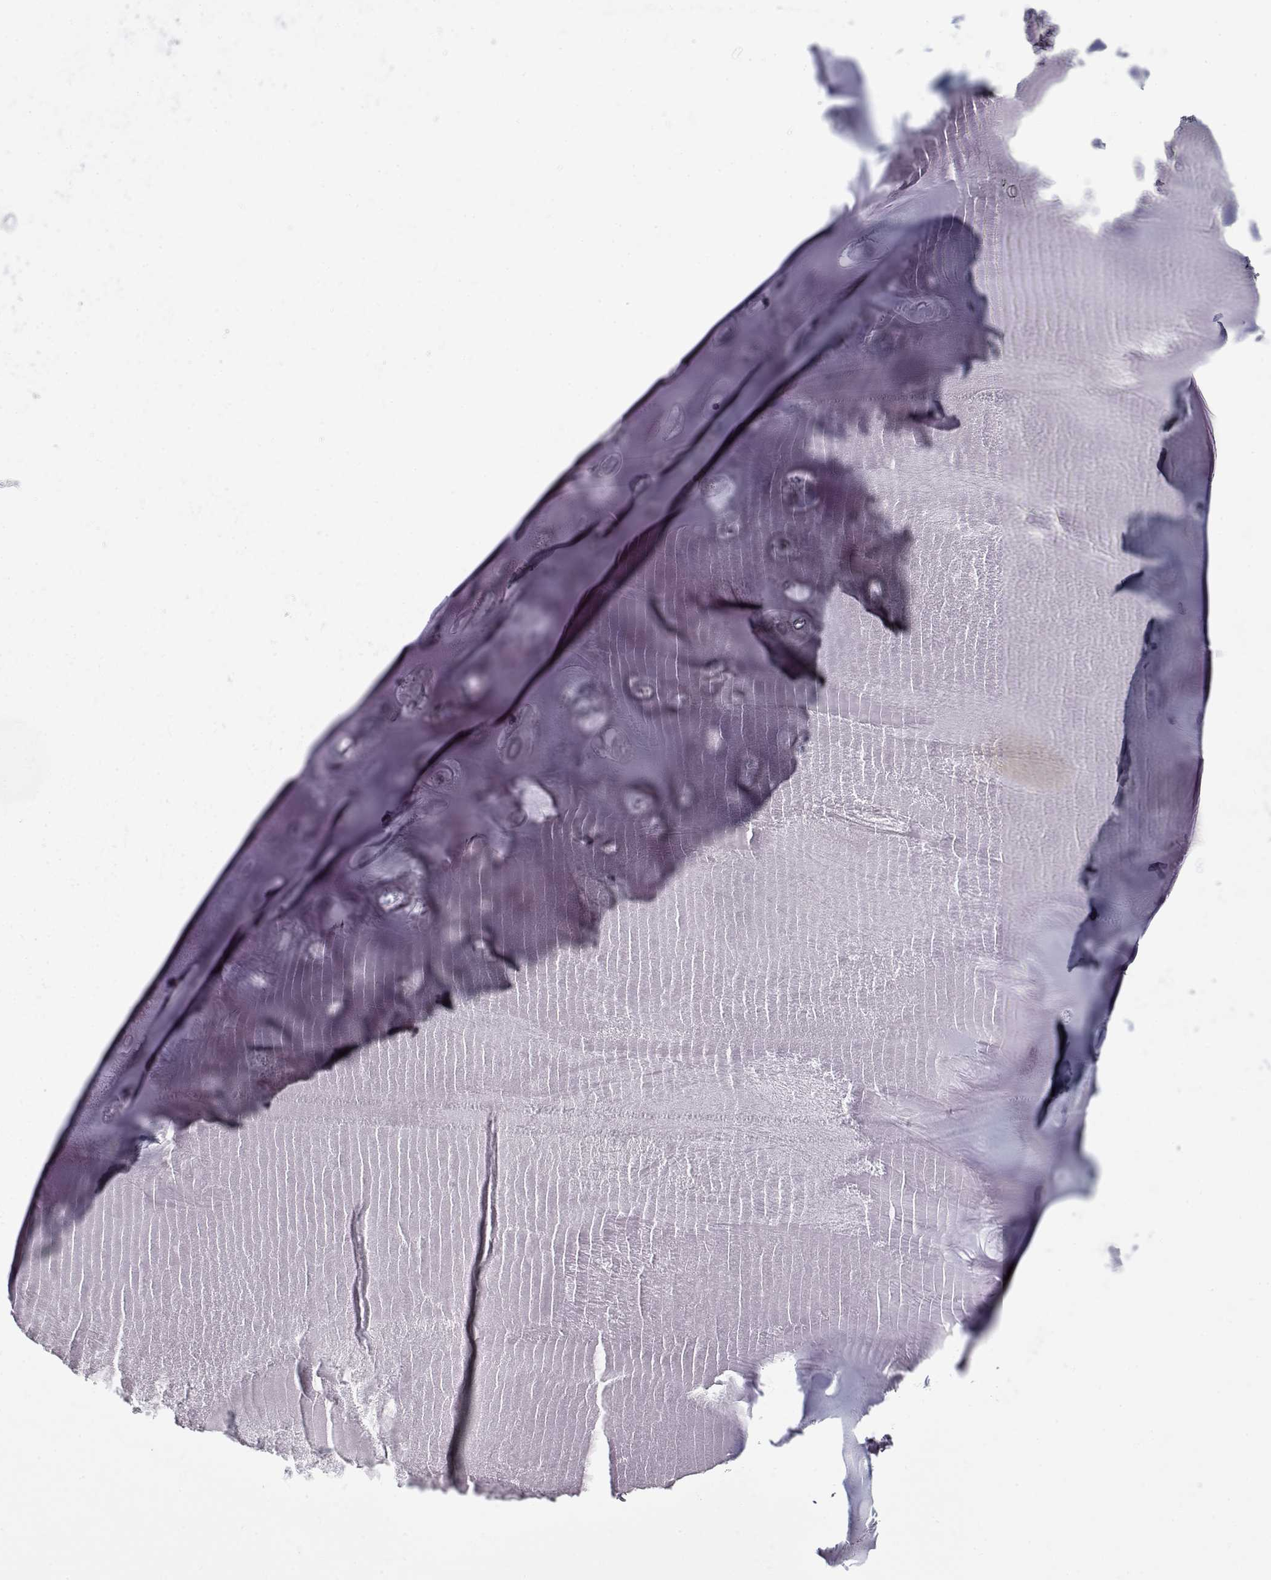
{"staining": {"intensity": "negative", "quantity": "none", "location": "none"}, "tissue": "soft tissue", "cell_type": "Chondrocytes", "image_type": "normal", "snomed": [{"axis": "morphology", "description": "Normal tissue, NOS"}, {"axis": "morphology", "description": "Squamous cell carcinoma, NOS"}, {"axis": "topography", "description": "Cartilage tissue"}, {"axis": "topography", "description": "Lung"}], "caption": "Immunohistochemistry image of benign human soft tissue stained for a protein (brown), which reveals no staining in chondrocytes.", "gene": "CCDC136", "patient": {"sex": "male", "age": 66}}